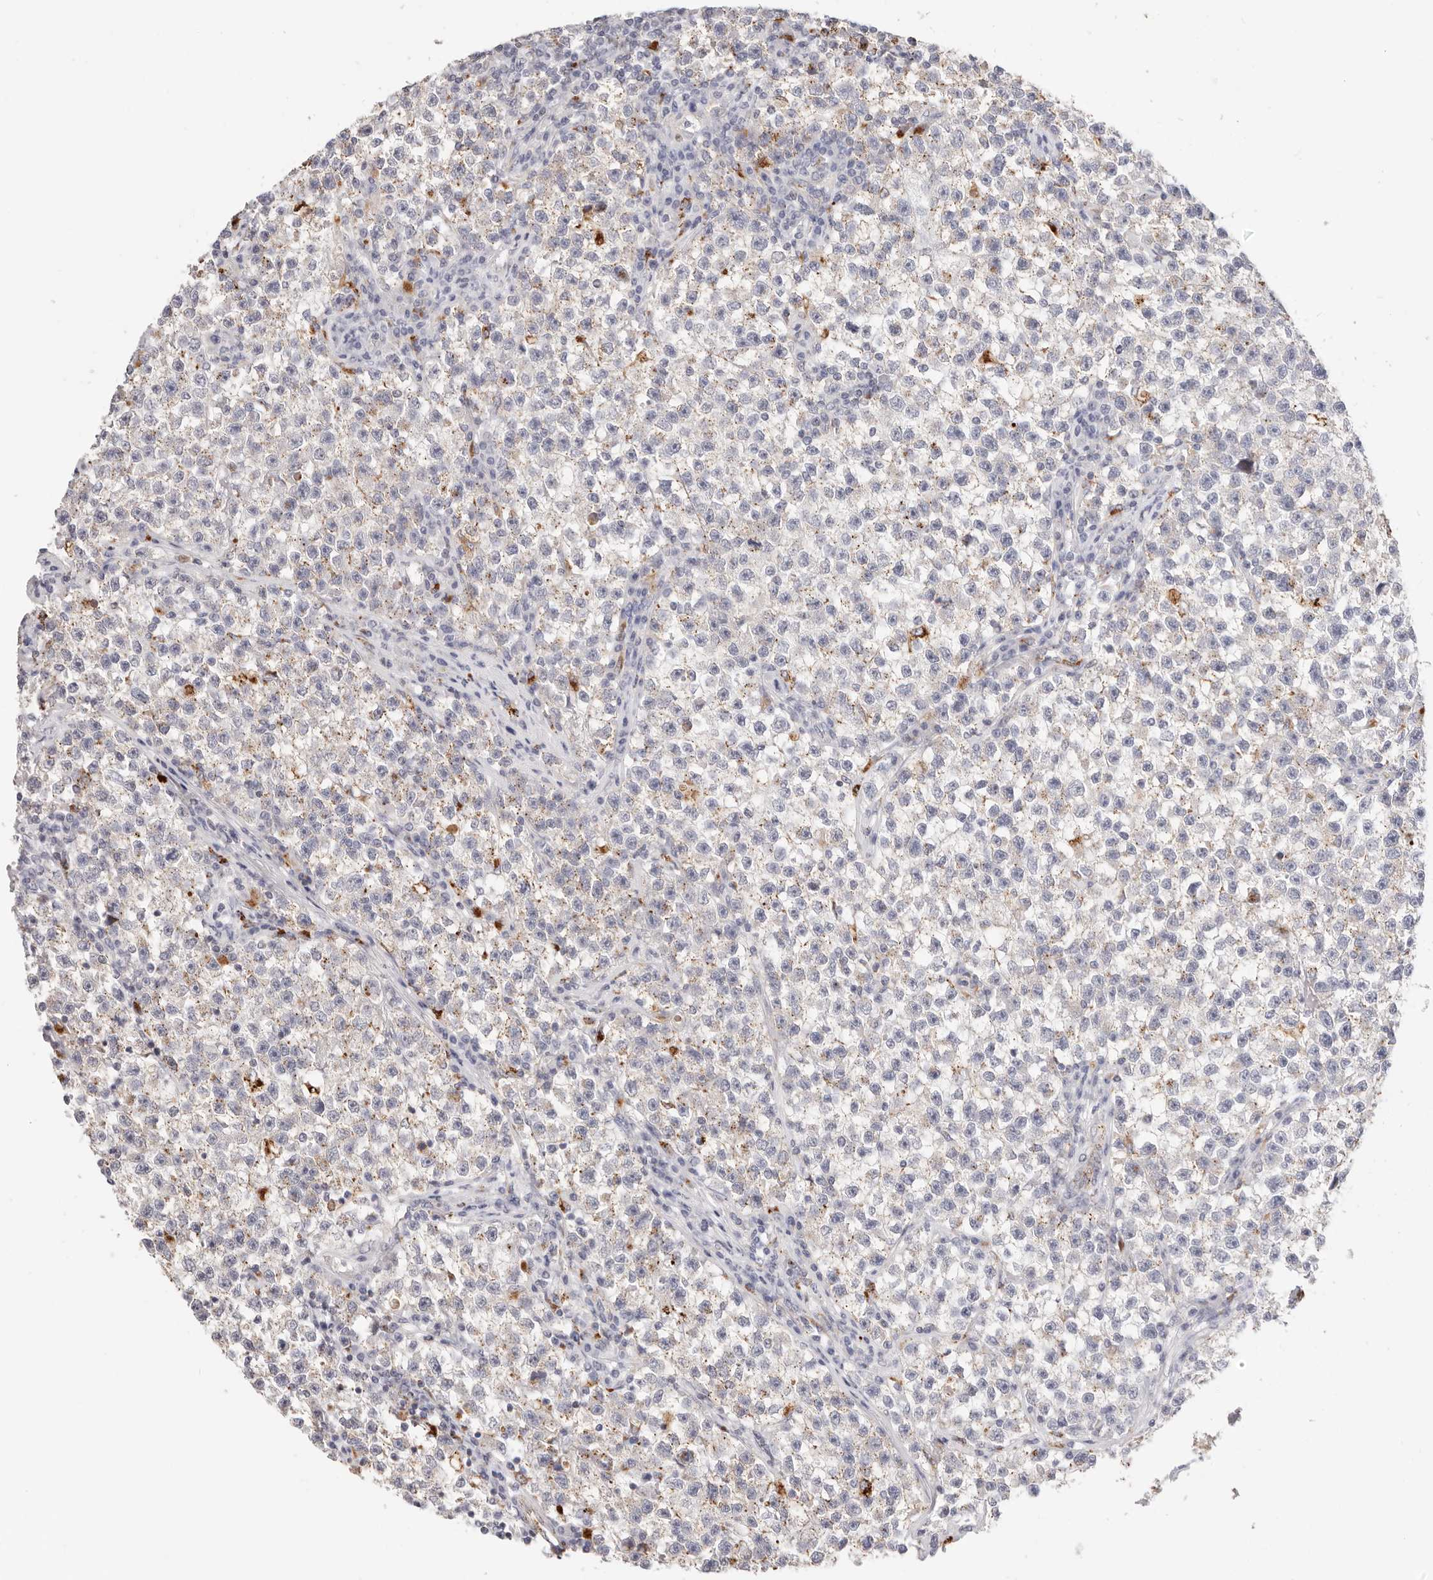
{"staining": {"intensity": "moderate", "quantity": "25%-75%", "location": "cytoplasmic/membranous"}, "tissue": "testis cancer", "cell_type": "Tumor cells", "image_type": "cancer", "snomed": [{"axis": "morphology", "description": "Seminoma, NOS"}, {"axis": "topography", "description": "Testis"}], "caption": "DAB immunohistochemical staining of testis seminoma exhibits moderate cytoplasmic/membranous protein positivity in approximately 25%-75% of tumor cells. (IHC, brightfield microscopy, high magnification).", "gene": "STKLD1", "patient": {"sex": "male", "age": 22}}